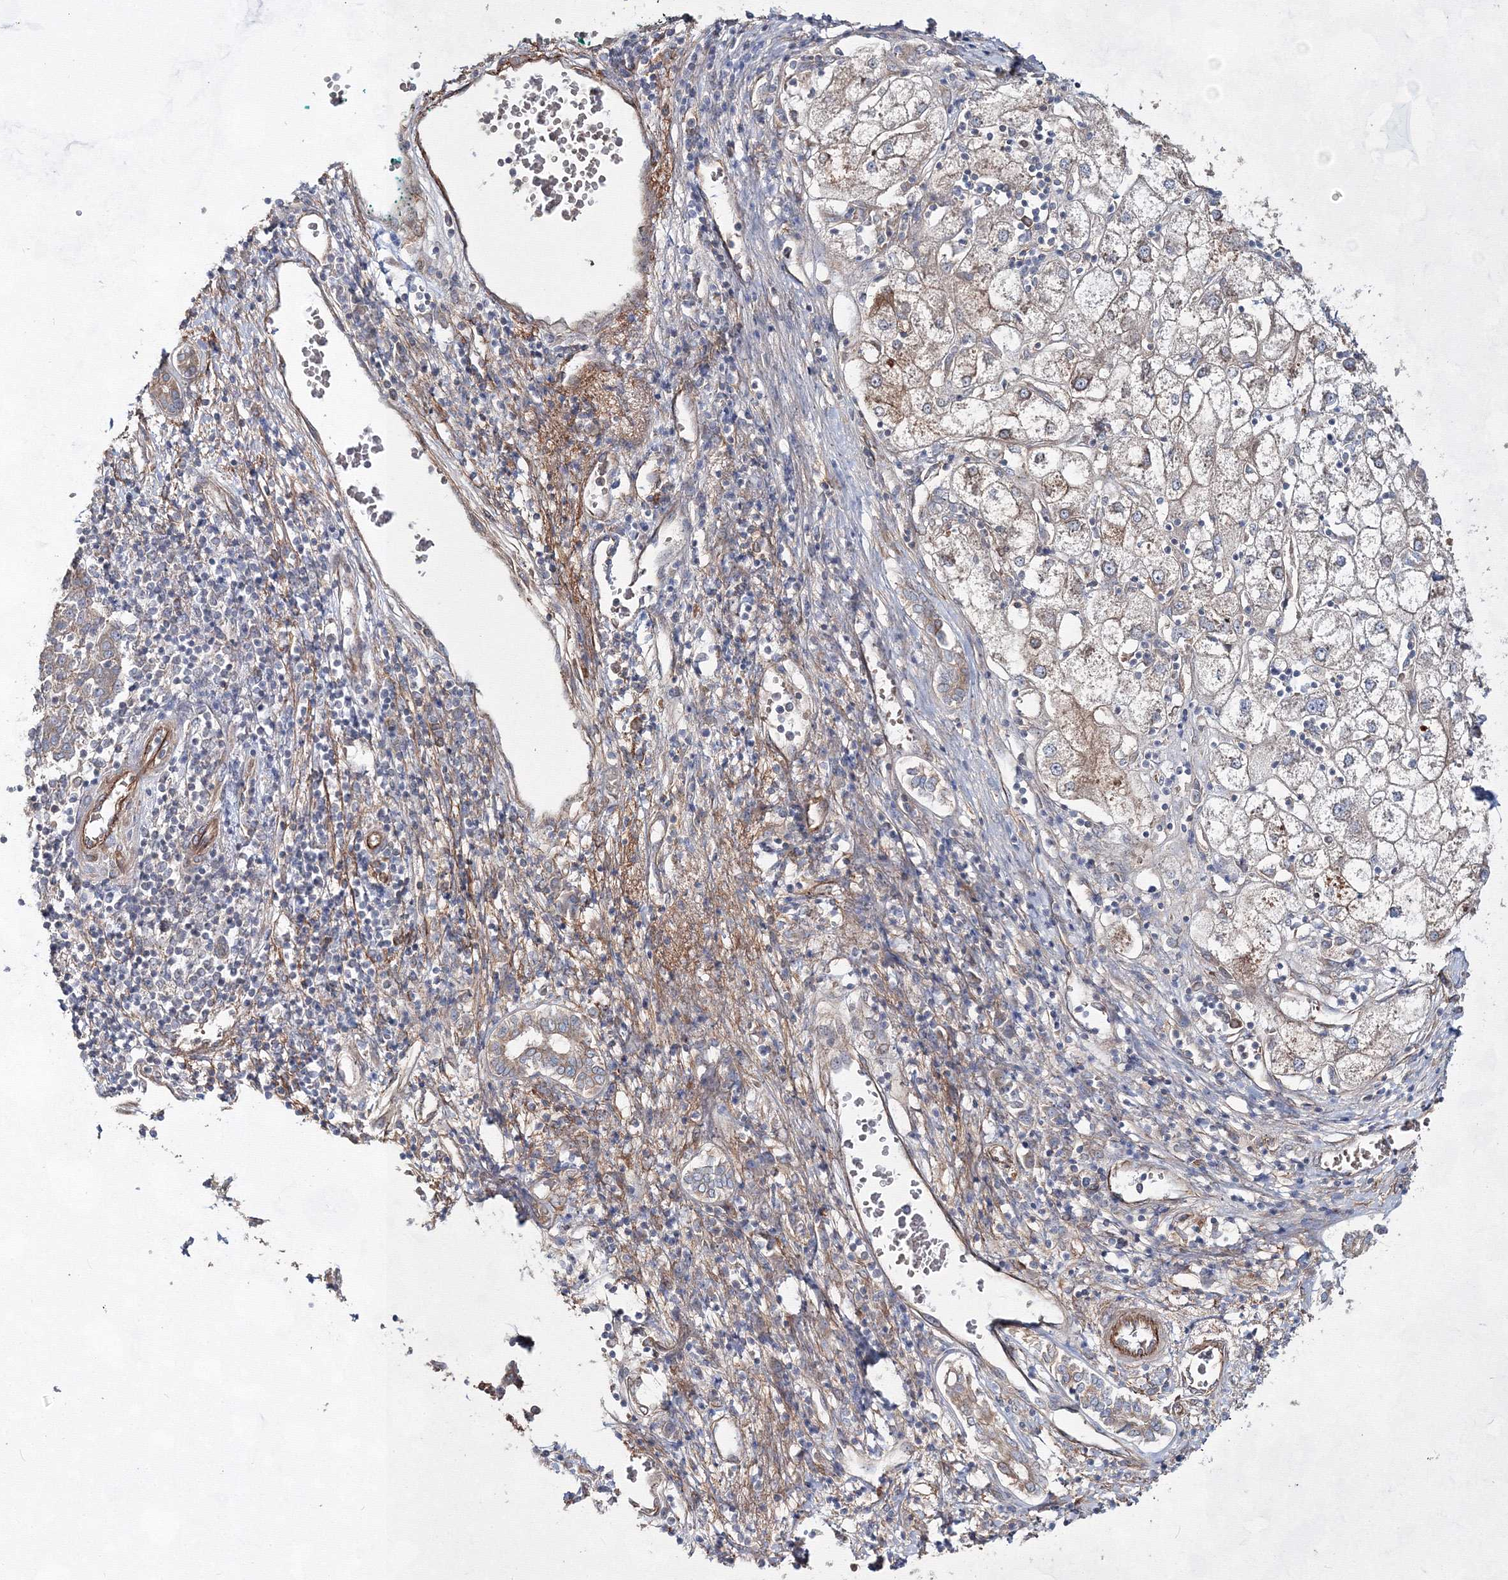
{"staining": {"intensity": "weak", "quantity": "25%-75%", "location": "cytoplasmic/membranous"}, "tissue": "liver cancer", "cell_type": "Tumor cells", "image_type": "cancer", "snomed": [{"axis": "morphology", "description": "Carcinoma, Hepatocellular, NOS"}, {"axis": "topography", "description": "Liver"}], "caption": "A low amount of weak cytoplasmic/membranous positivity is identified in approximately 25%-75% of tumor cells in liver cancer tissue. (DAB (3,3'-diaminobenzidine) IHC with brightfield microscopy, high magnification).", "gene": "EXOC6", "patient": {"sex": "male", "age": 65}}